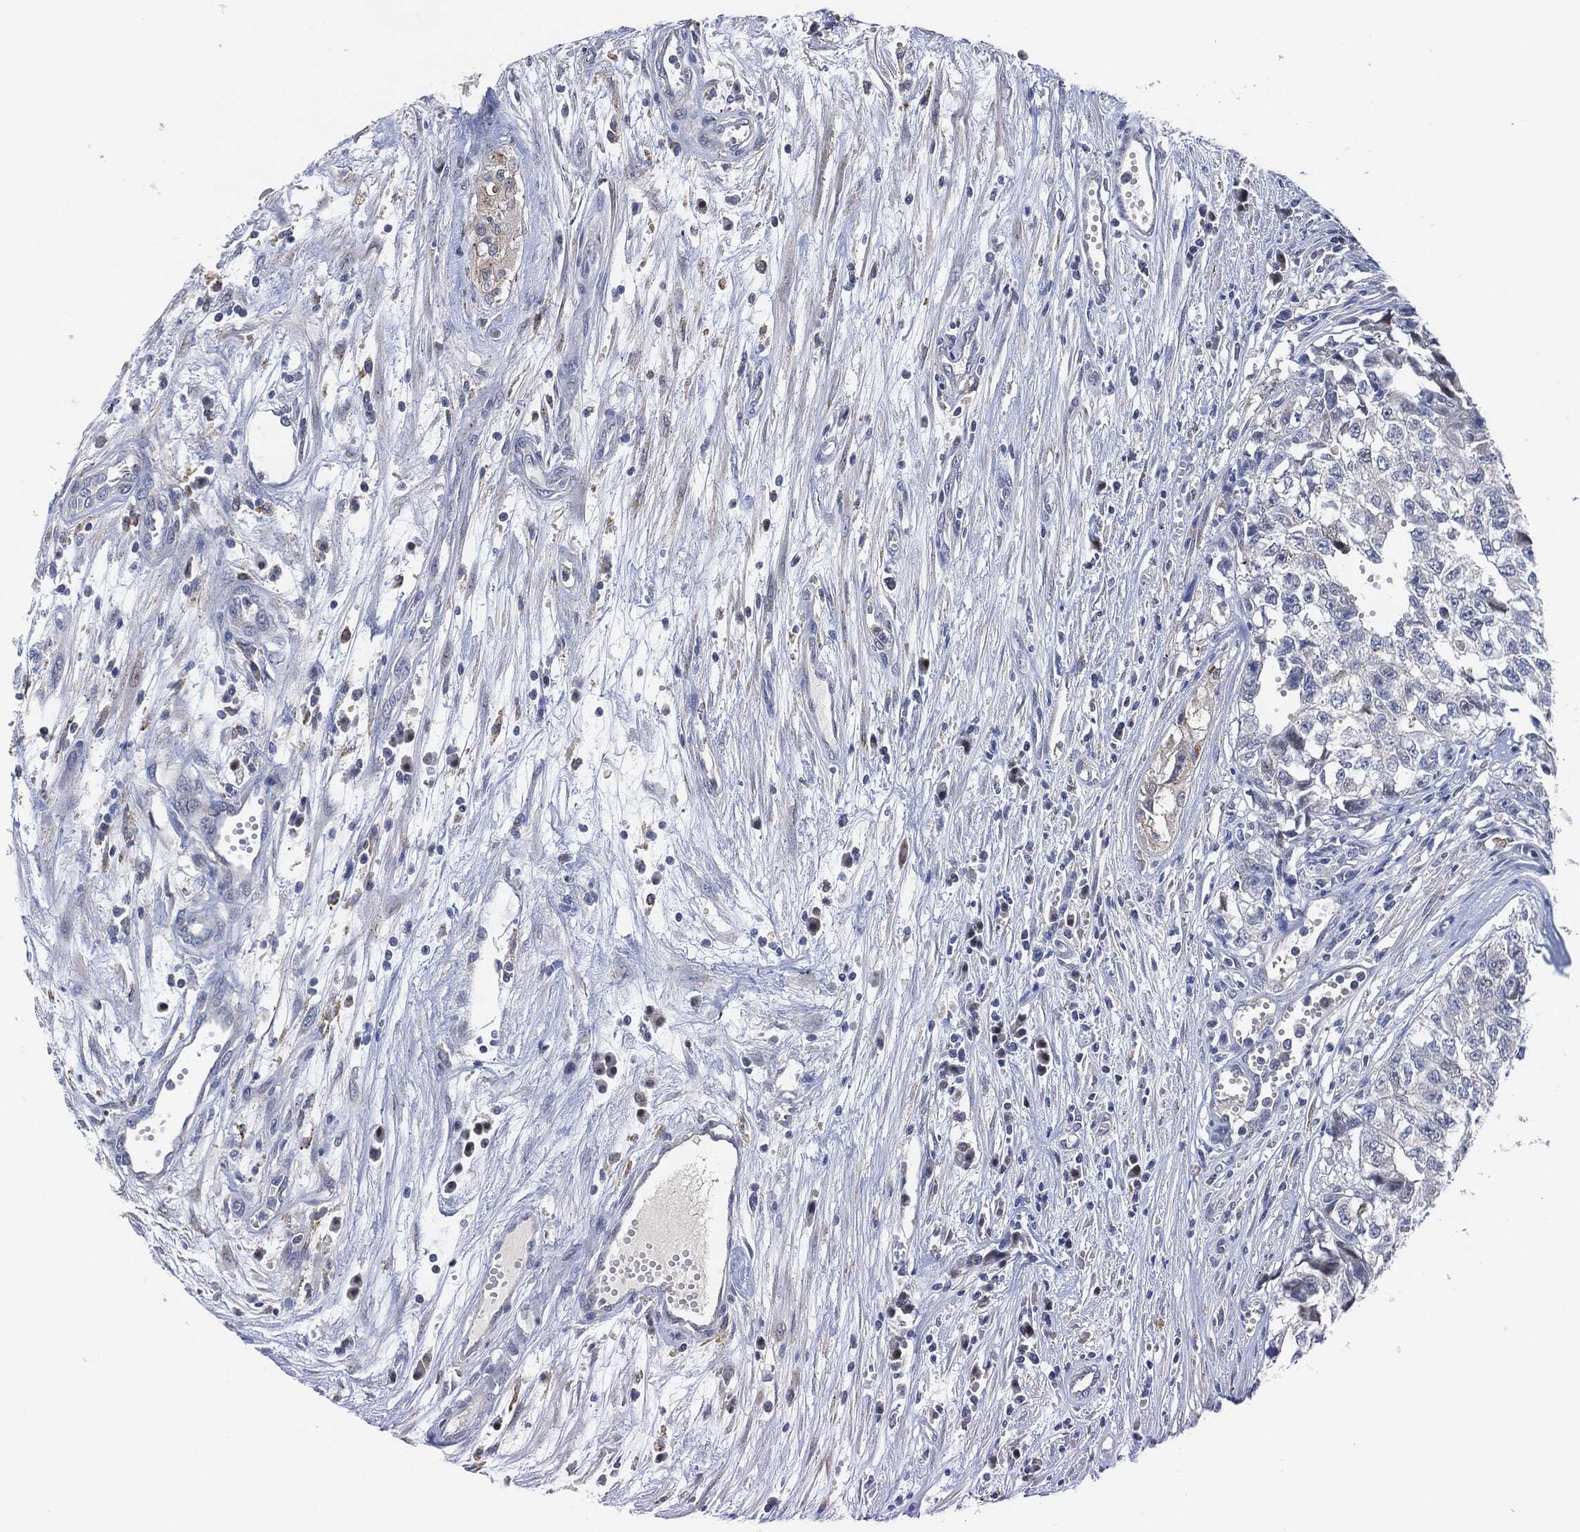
{"staining": {"intensity": "negative", "quantity": "none", "location": "none"}, "tissue": "testis cancer", "cell_type": "Tumor cells", "image_type": "cancer", "snomed": [{"axis": "morphology", "description": "Seminoma, NOS"}, {"axis": "morphology", "description": "Carcinoma, Embryonal, NOS"}, {"axis": "topography", "description": "Testis"}], "caption": "There is no significant expression in tumor cells of testis cancer. (DAB immunohistochemistry (IHC) with hematoxylin counter stain).", "gene": "VSIG4", "patient": {"sex": "male", "age": 22}}